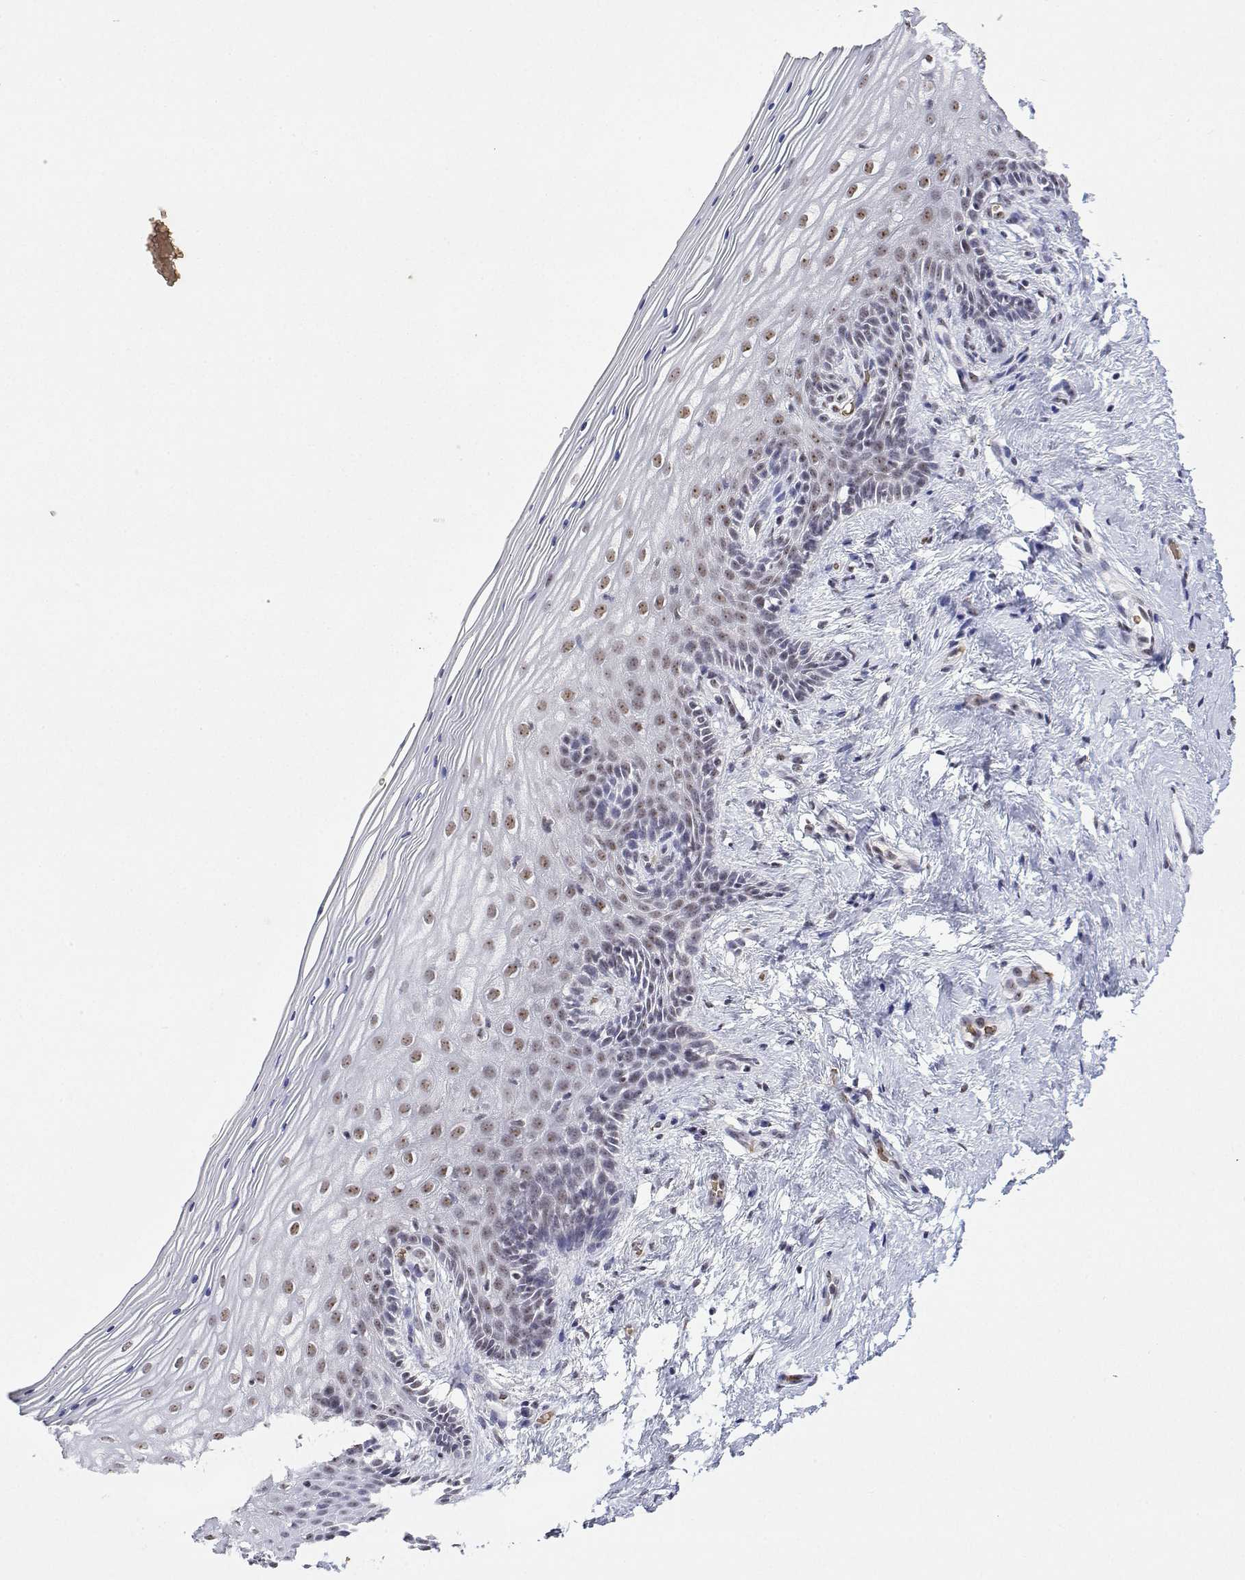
{"staining": {"intensity": "moderate", "quantity": "25%-75%", "location": "nuclear"}, "tissue": "vagina", "cell_type": "Squamous epithelial cells", "image_type": "normal", "snomed": [{"axis": "morphology", "description": "Normal tissue, NOS"}, {"axis": "topography", "description": "Vagina"}], "caption": "A brown stain labels moderate nuclear expression of a protein in squamous epithelial cells of normal vagina.", "gene": "ADAR", "patient": {"sex": "female", "age": 45}}